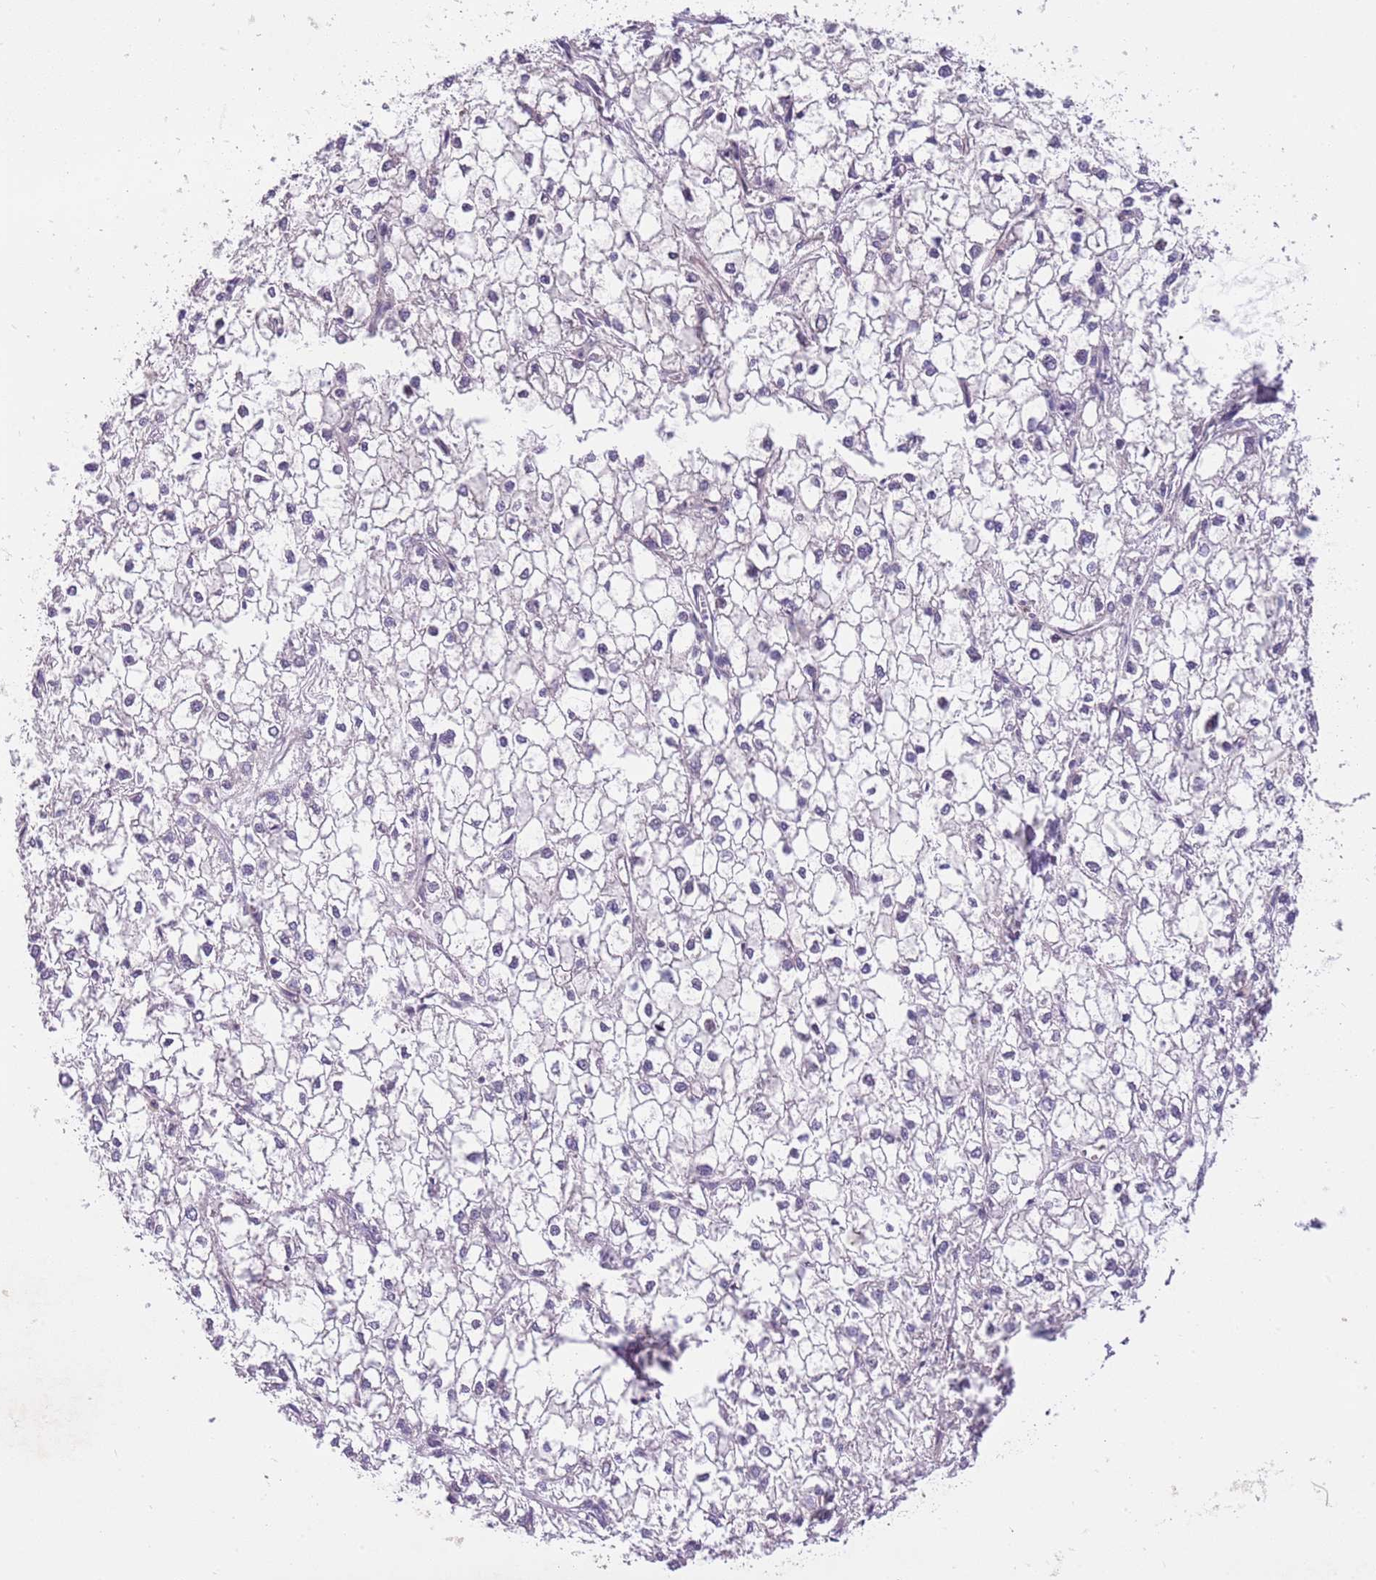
{"staining": {"intensity": "negative", "quantity": "none", "location": "none"}, "tissue": "liver cancer", "cell_type": "Tumor cells", "image_type": "cancer", "snomed": [{"axis": "morphology", "description": "Carcinoma, Hepatocellular, NOS"}, {"axis": "topography", "description": "Liver"}], "caption": "Hepatocellular carcinoma (liver) was stained to show a protein in brown. There is no significant positivity in tumor cells.", "gene": "MAGEF1", "patient": {"sex": "female", "age": 43}}